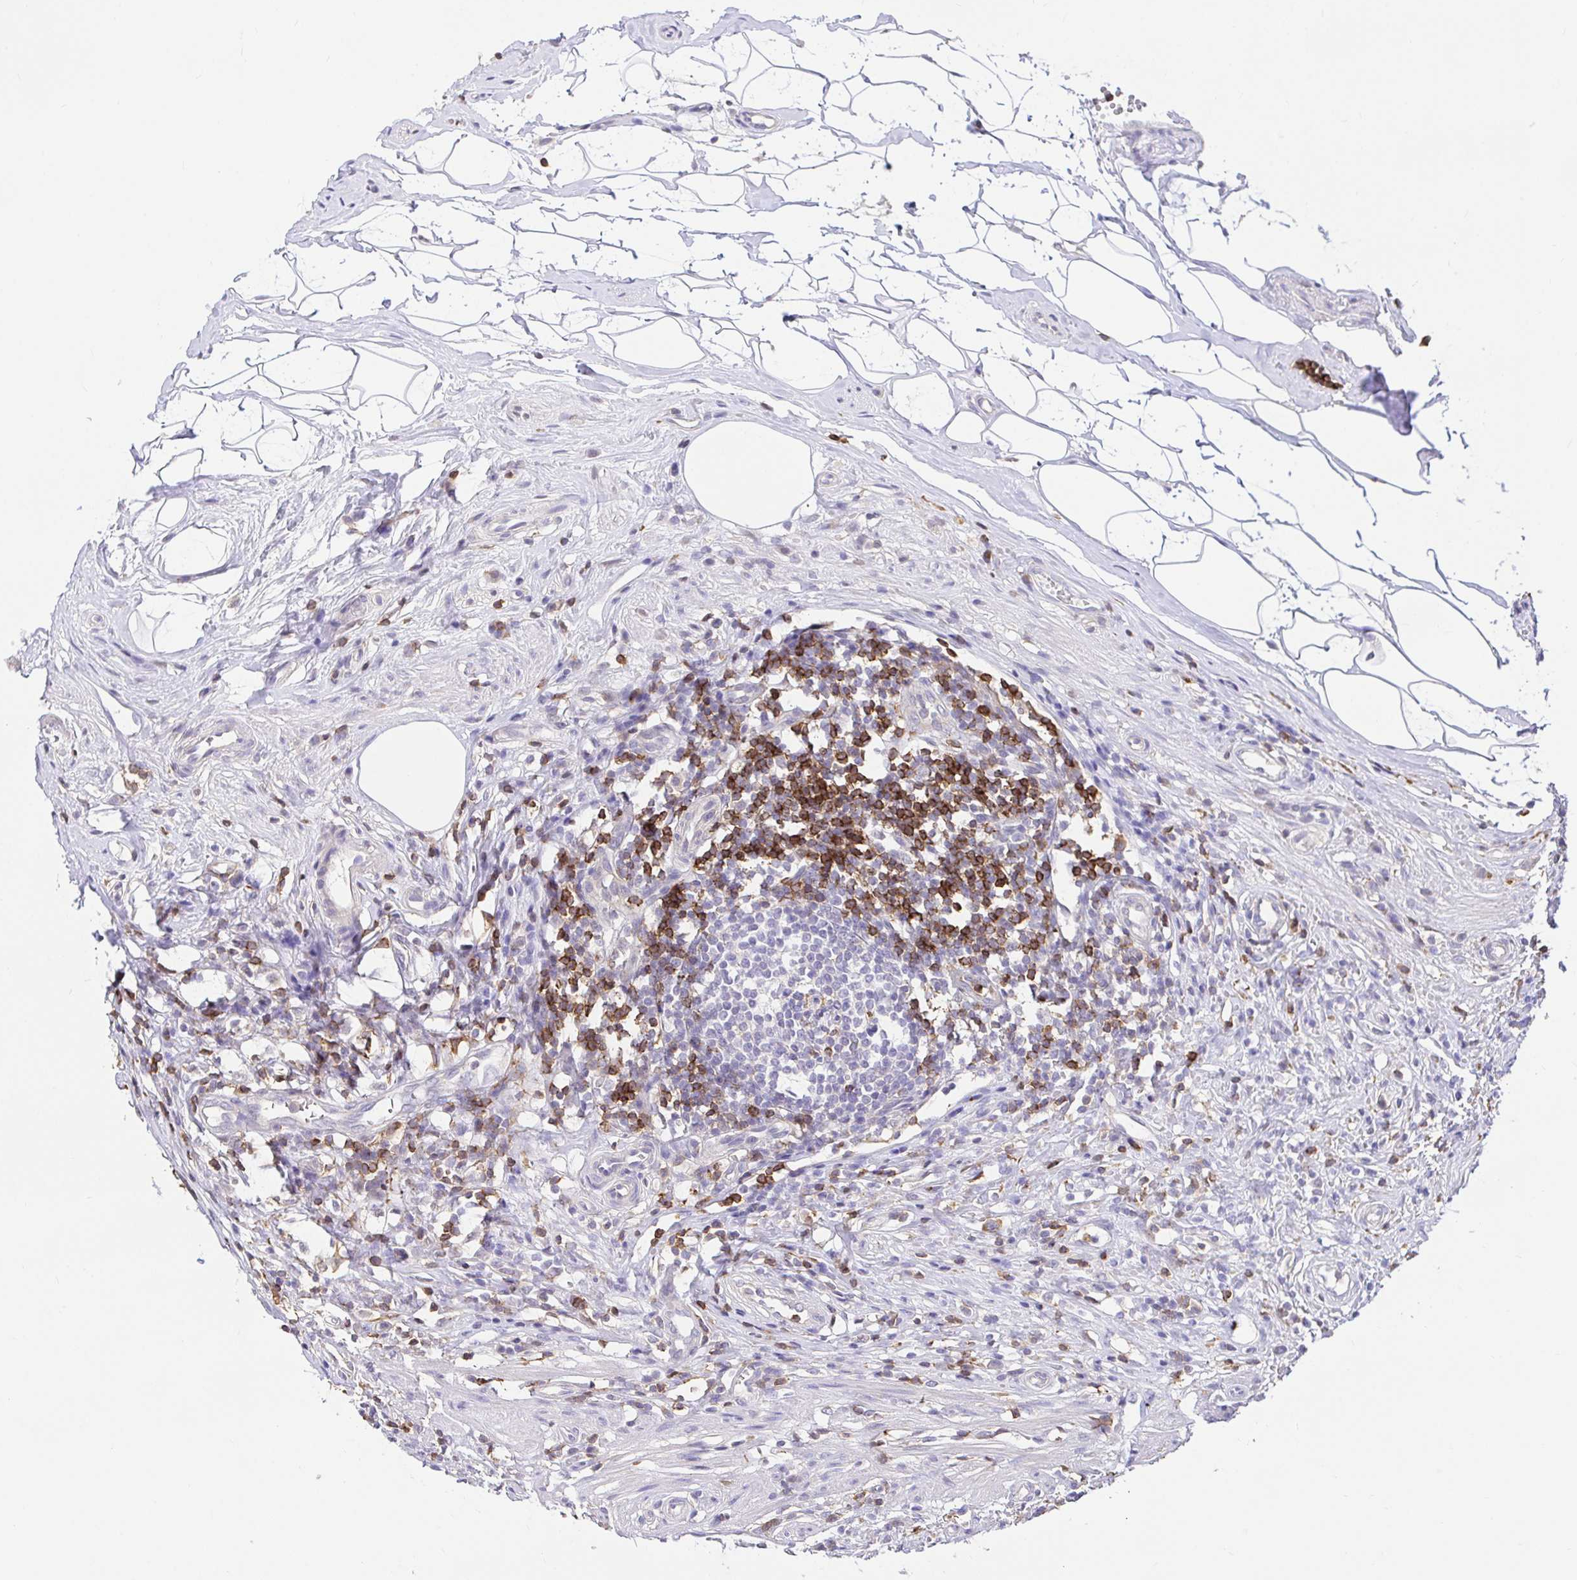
{"staining": {"intensity": "negative", "quantity": "none", "location": "none"}, "tissue": "appendix", "cell_type": "Glandular cells", "image_type": "normal", "snomed": [{"axis": "morphology", "description": "Normal tissue, NOS"}, {"axis": "topography", "description": "Appendix"}], "caption": "Immunohistochemistry (IHC) of unremarkable appendix exhibits no positivity in glandular cells.", "gene": "SKAP1", "patient": {"sex": "female", "age": 56}}